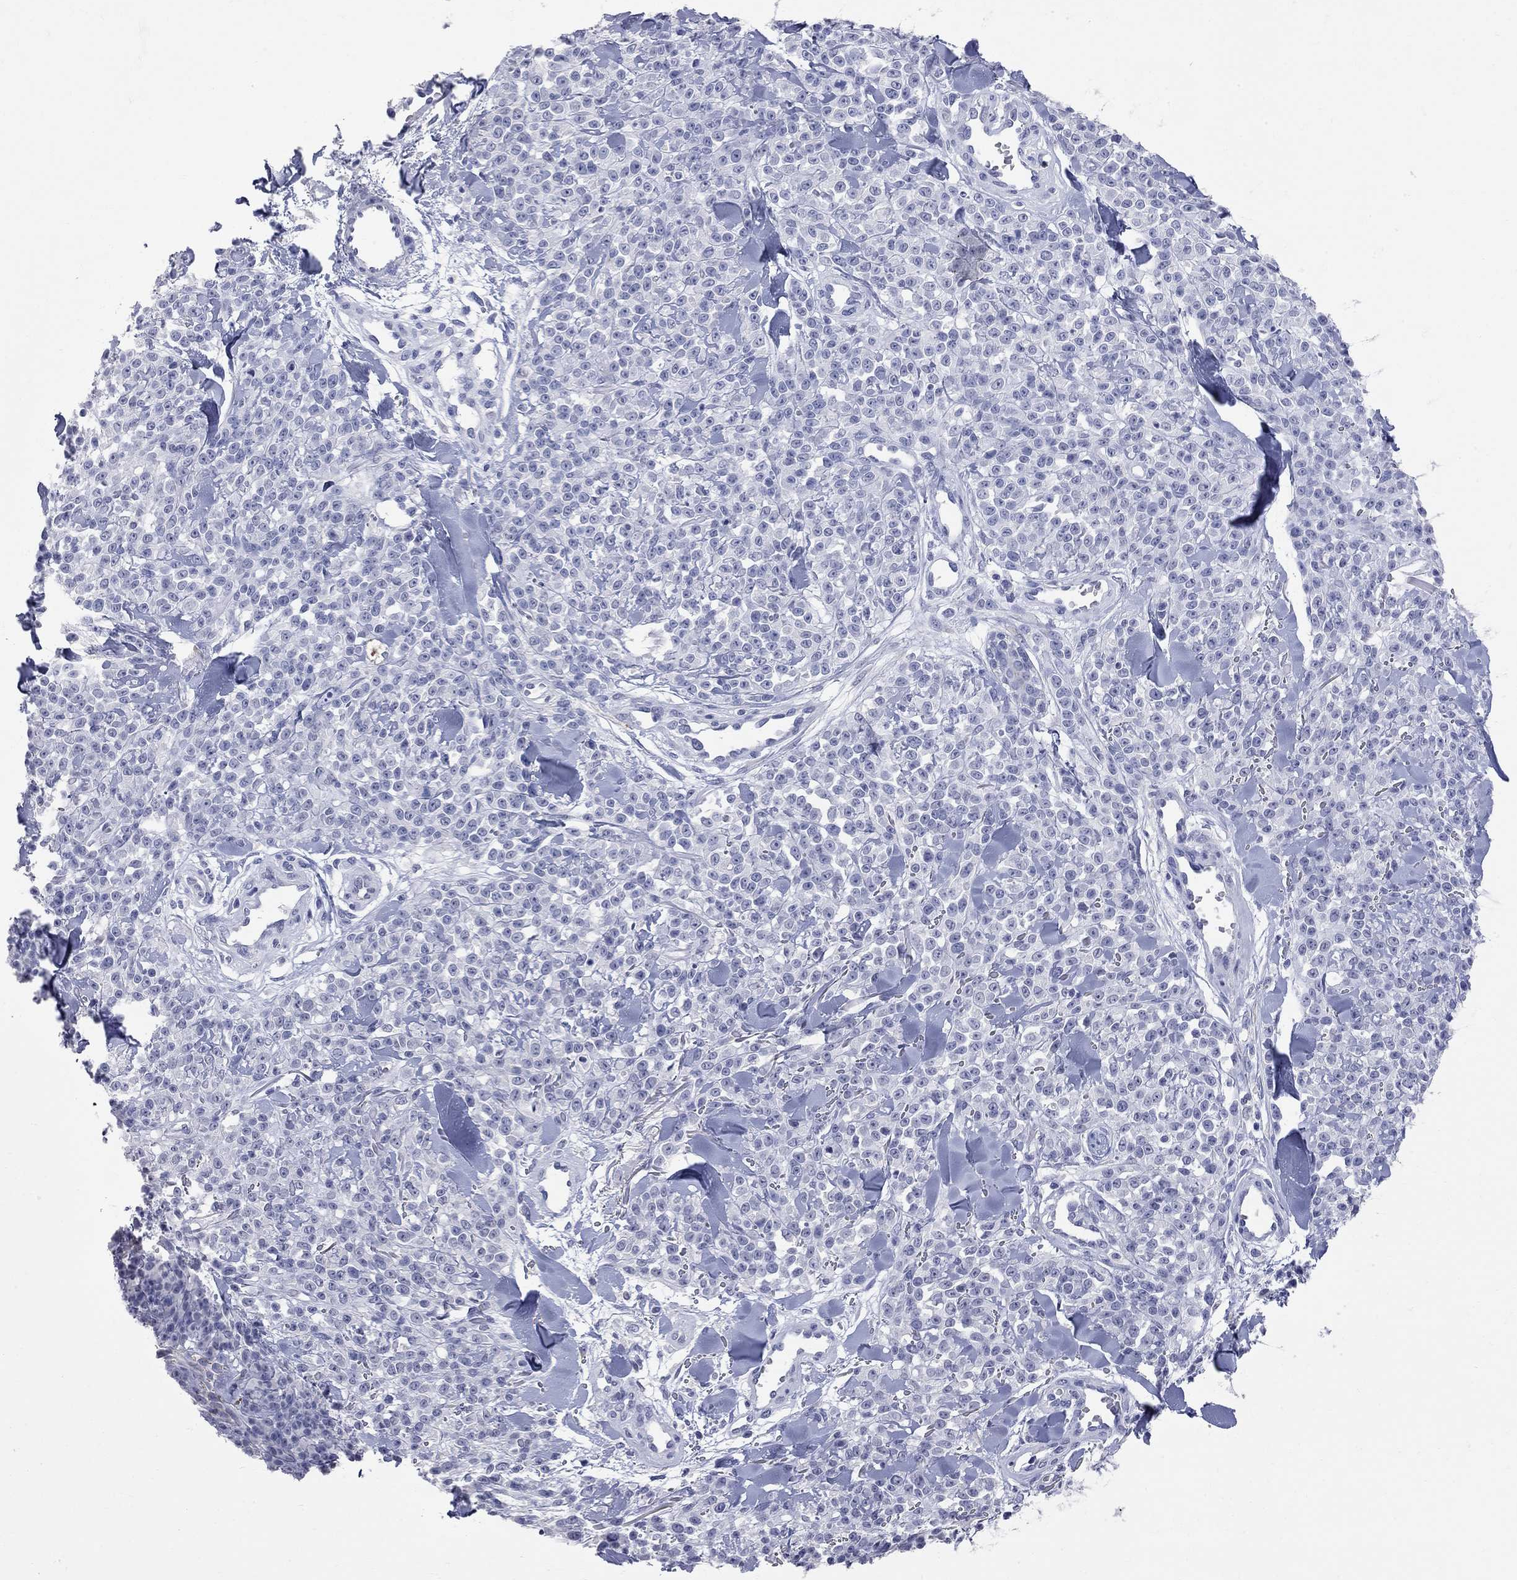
{"staining": {"intensity": "negative", "quantity": "none", "location": "none"}, "tissue": "melanoma", "cell_type": "Tumor cells", "image_type": "cancer", "snomed": [{"axis": "morphology", "description": "Malignant melanoma, NOS"}, {"axis": "topography", "description": "Skin"}, {"axis": "topography", "description": "Skin of trunk"}], "caption": "Immunohistochemistry (IHC) micrograph of neoplastic tissue: human malignant melanoma stained with DAB (3,3'-diaminobenzidine) reveals no significant protein positivity in tumor cells.", "gene": "FAM221B", "patient": {"sex": "male", "age": 74}}